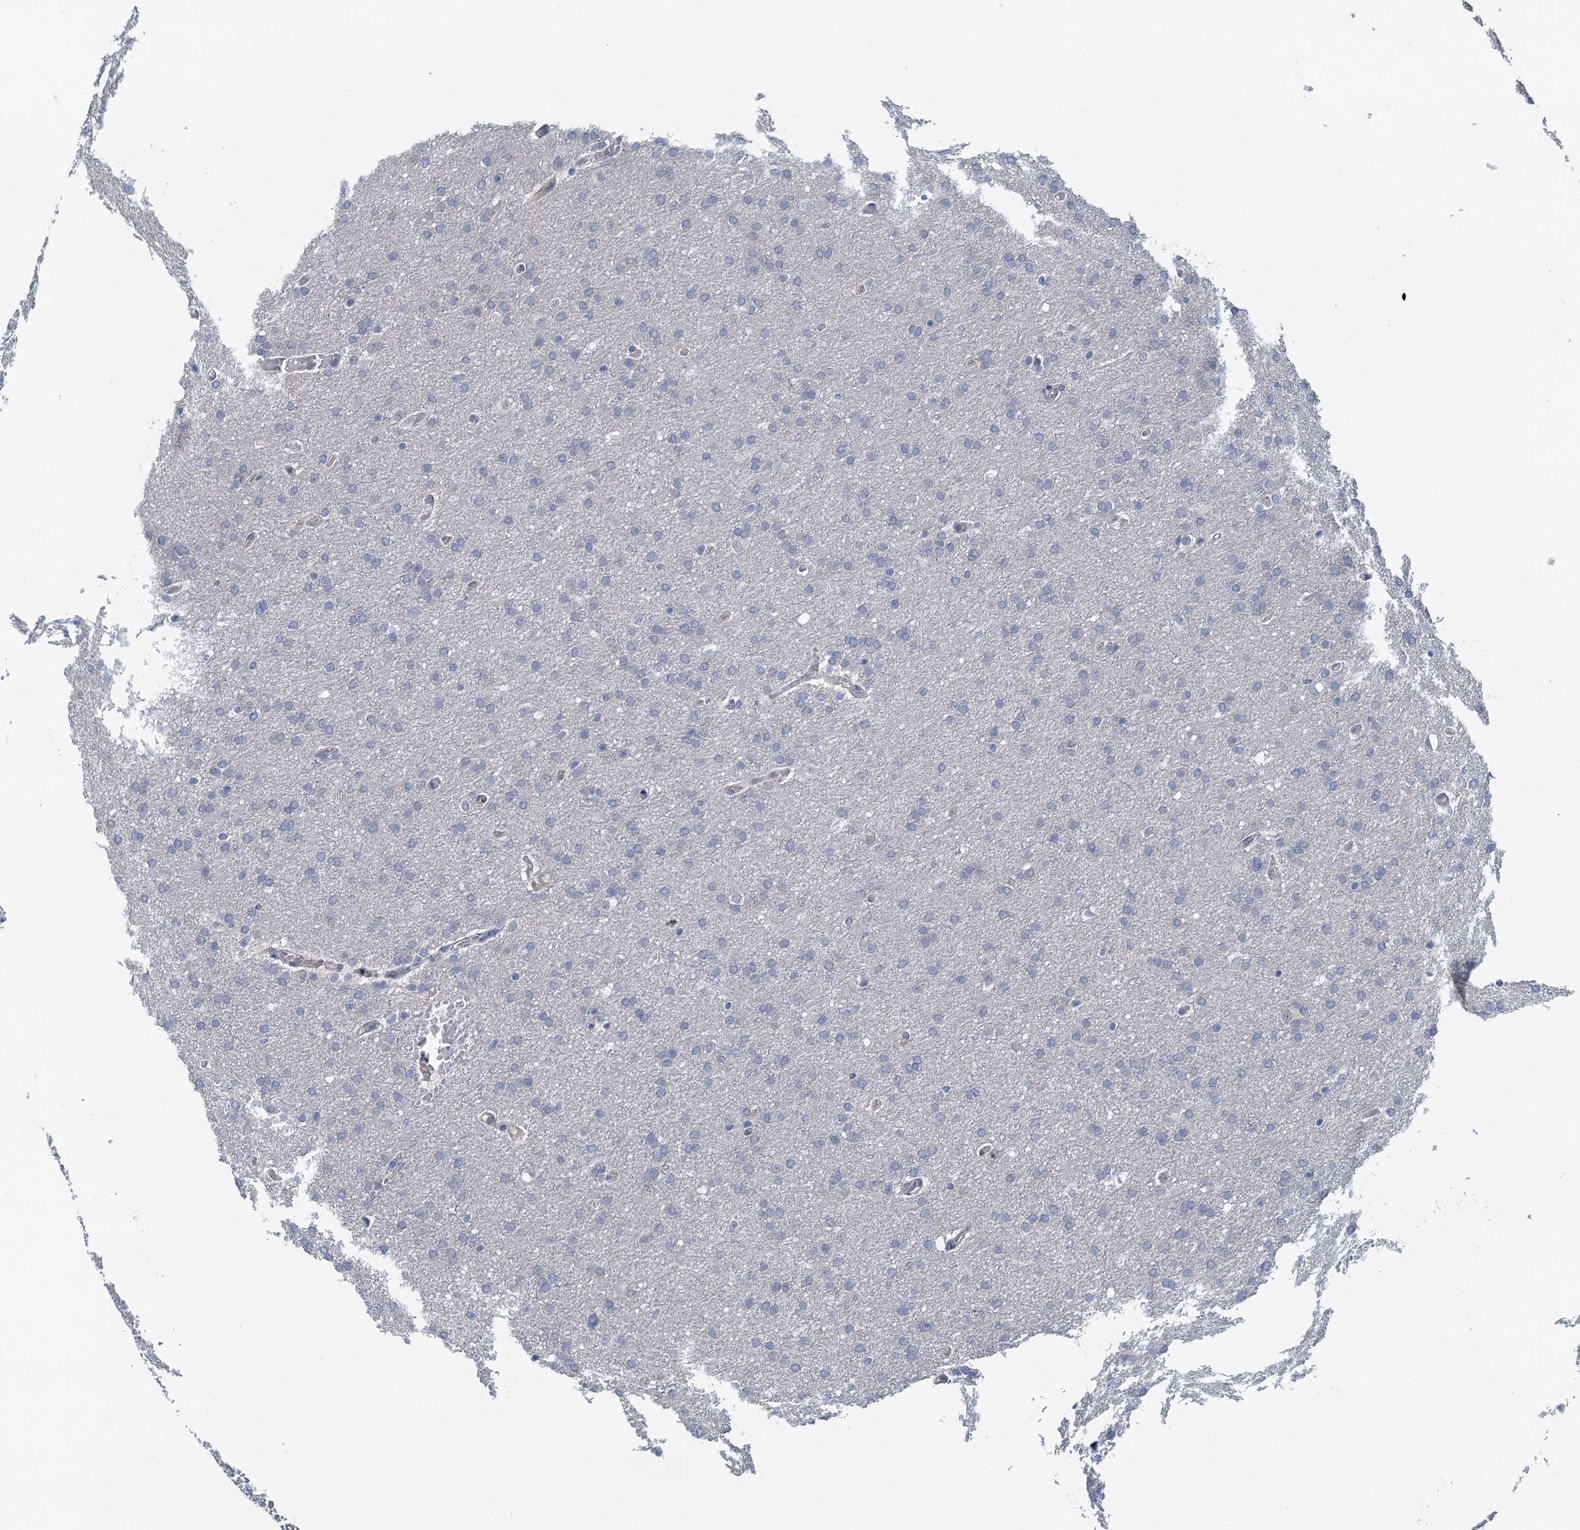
{"staining": {"intensity": "negative", "quantity": "none", "location": "none"}, "tissue": "glioma", "cell_type": "Tumor cells", "image_type": "cancer", "snomed": [{"axis": "morphology", "description": "Glioma, malignant, High grade"}, {"axis": "topography", "description": "Cerebral cortex"}], "caption": "Tumor cells are negative for brown protein staining in malignant glioma (high-grade).", "gene": "MYO16", "patient": {"sex": "female", "age": 36}}